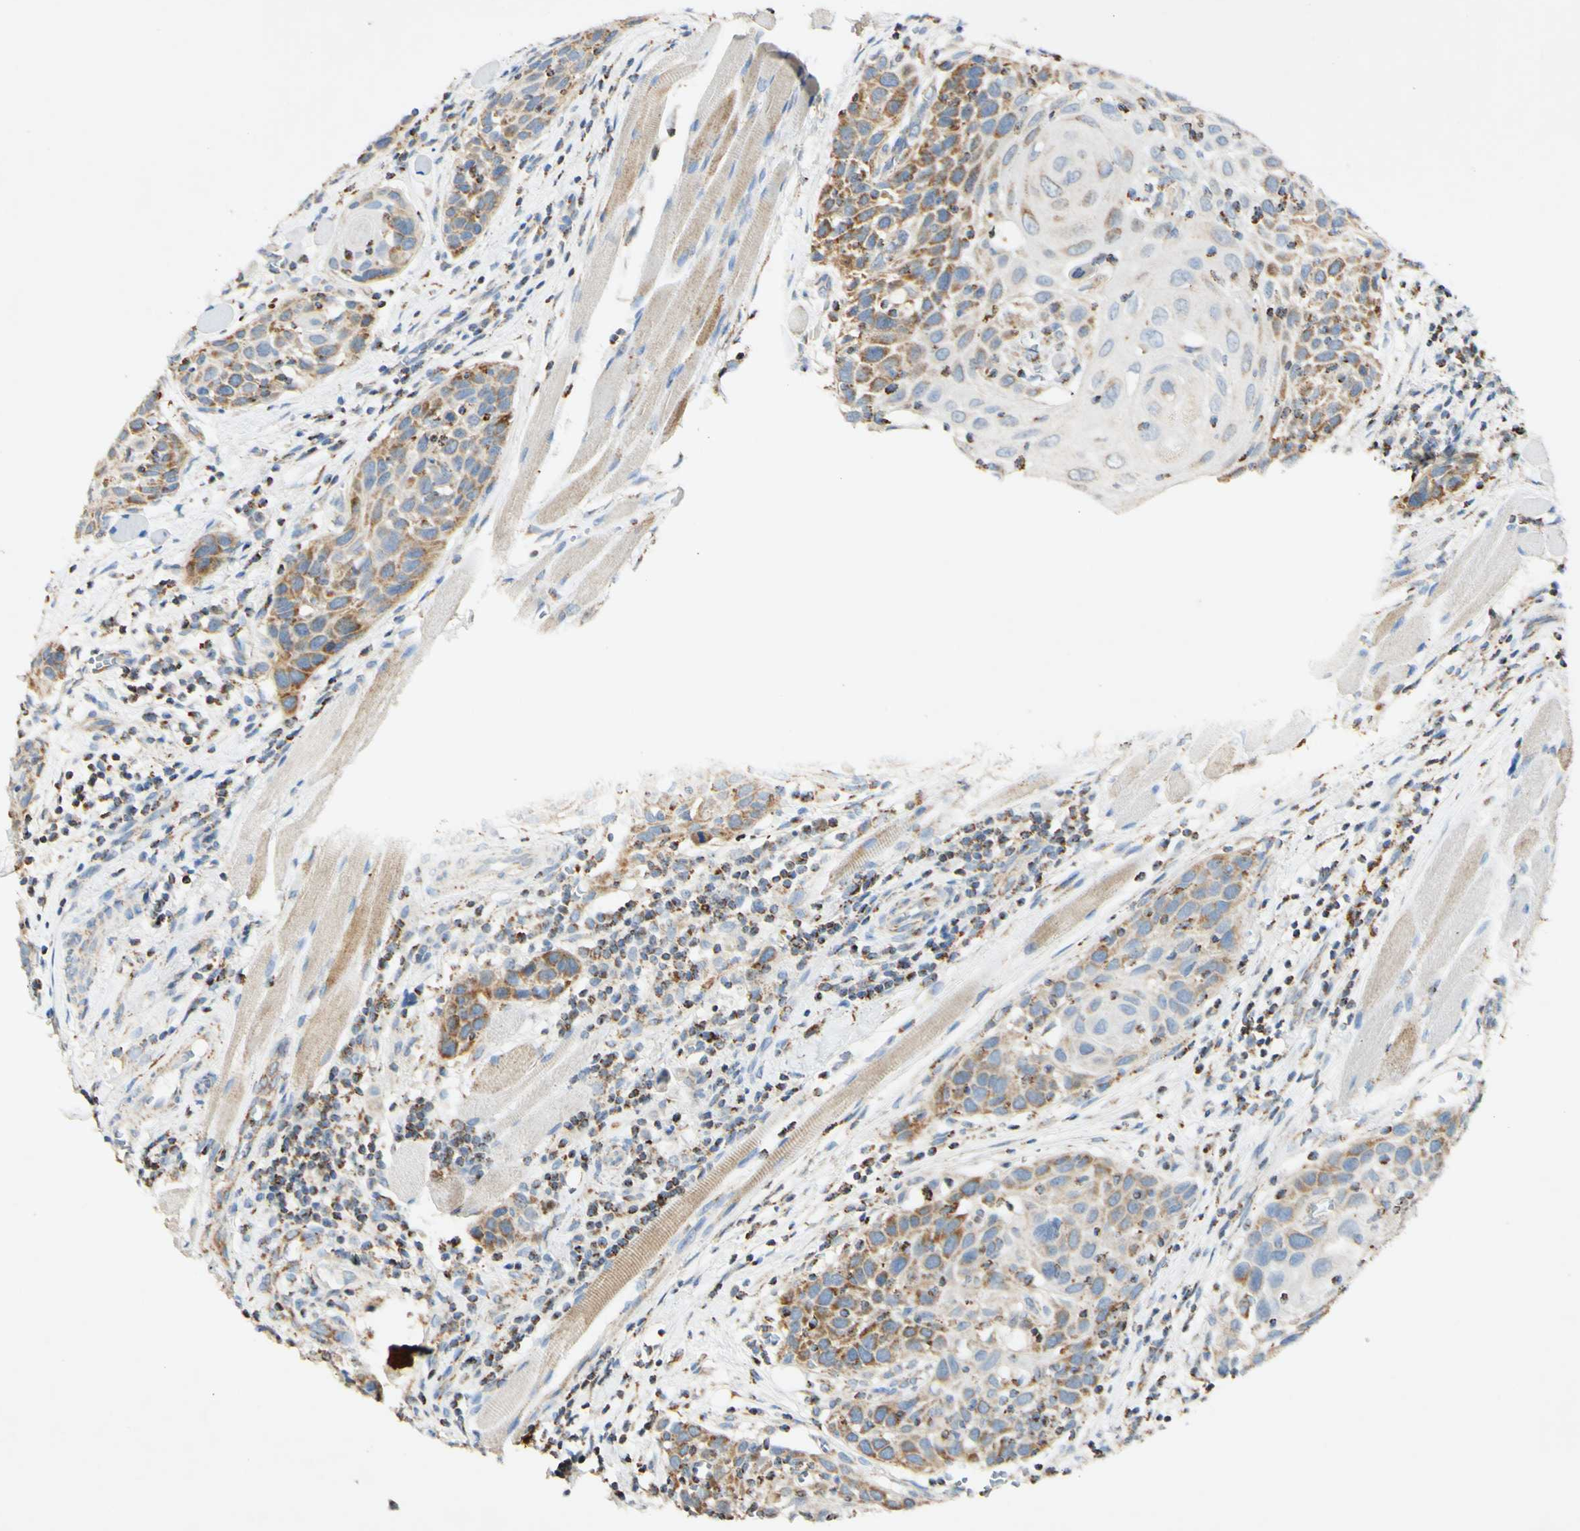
{"staining": {"intensity": "moderate", "quantity": "25%-75%", "location": "cytoplasmic/membranous"}, "tissue": "head and neck cancer", "cell_type": "Tumor cells", "image_type": "cancer", "snomed": [{"axis": "morphology", "description": "Squamous cell carcinoma, NOS"}, {"axis": "topography", "description": "Oral tissue"}, {"axis": "topography", "description": "Head-Neck"}], "caption": "Moderate cytoplasmic/membranous staining for a protein is appreciated in about 25%-75% of tumor cells of head and neck cancer (squamous cell carcinoma) using IHC.", "gene": "OXCT1", "patient": {"sex": "female", "age": 50}}